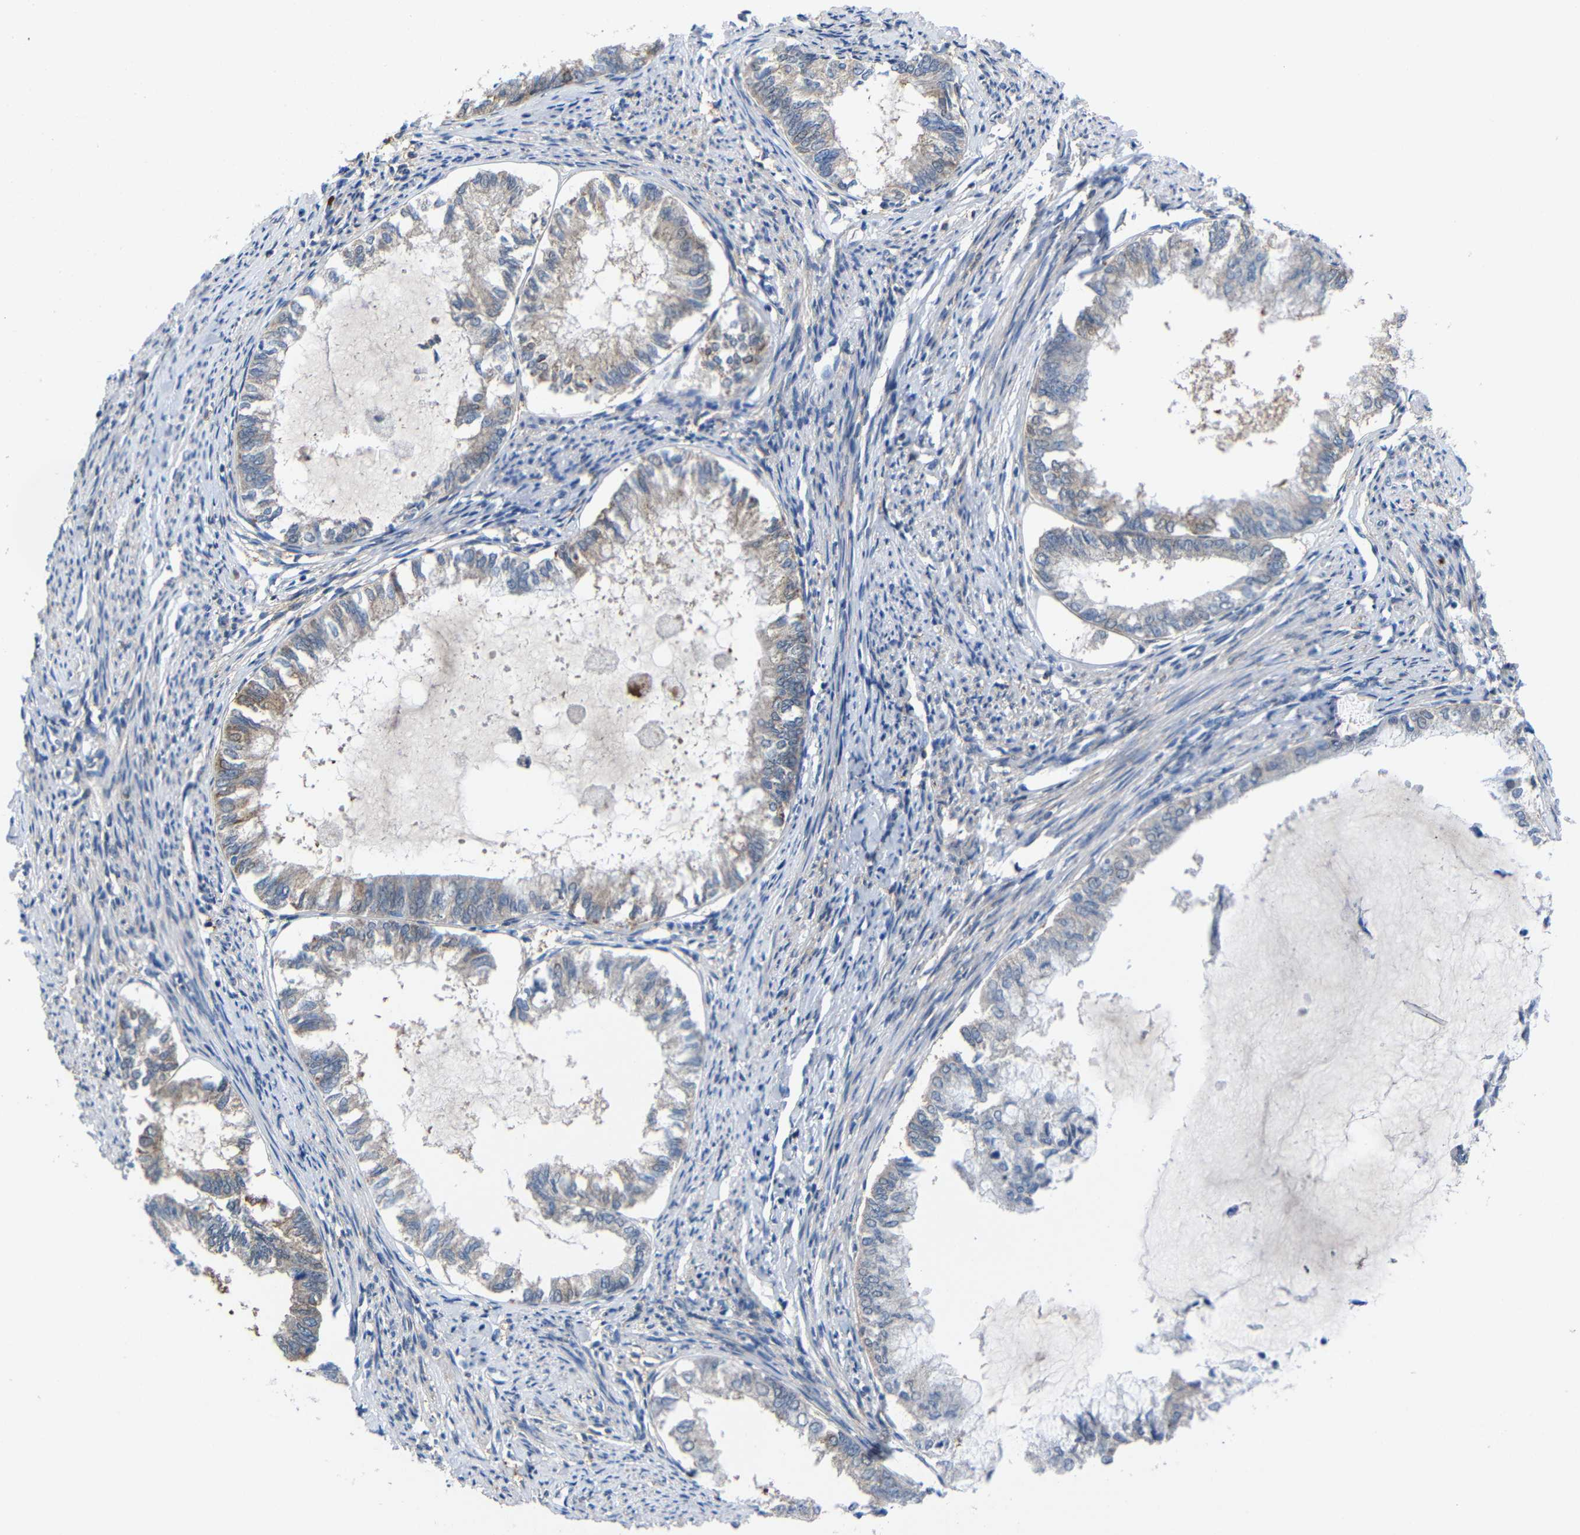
{"staining": {"intensity": "weak", "quantity": "25%-75%", "location": "cytoplasmic/membranous"}, "tissue": "endometrial cancer", "cell_type": "Tumor cells", "image_type": "cancer", "snomed": [{"axis": "morphology", "description": "Adenocarcinoma, NOS"}, {"axis": "topography", "description": "Endometrium"}], "caption": "There is low levels of weak cytoplasmic/membranous expression in tumor cells of endometrial cancer (adenocarcinoma), as demonstrated by immunohistochemical staining (brown color).", "gene": "PEBP1", "patient": {"sex": "female", "age": 86}}